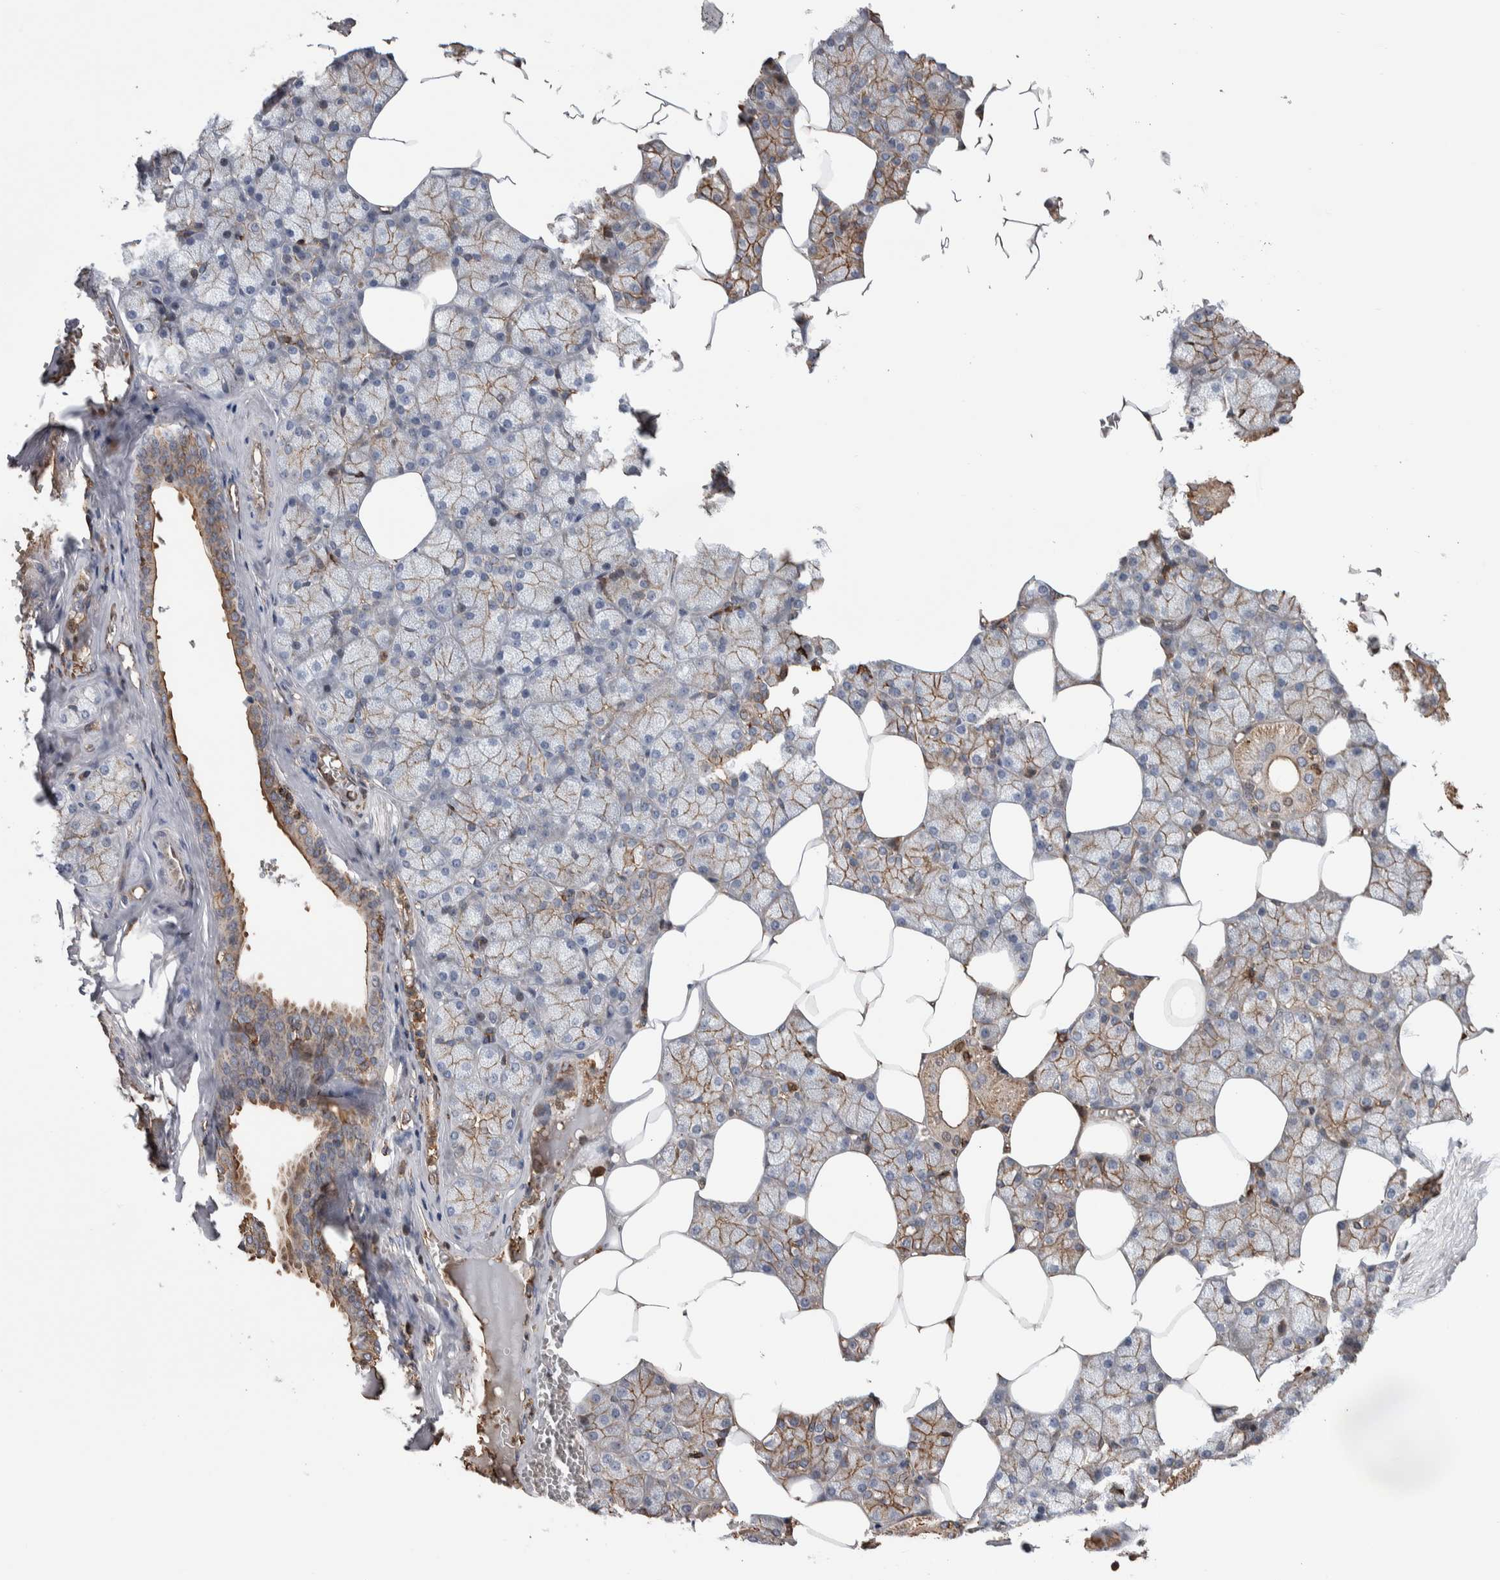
{"staining": {"intensity": "weak", "quantity": ">75%", "location": "cytoplasmic/membranous"}, "tissue": "salivary gland", "cell_type": "Glandular cells", "image_type": "normal", "snomed": [{"axis": "morphology", "description": "Normal tissue, NOS"}, {"axis": "topography", "description": "Salivary gland"}], "caption": "Weak cytoplasmic/membranous positivity is present in about >75% of glandular cells in normal salivary gland. The staining was performed using DAB (3,3'-diaminobenzidine) to visualize the protein expression in brown, while the nuclei were stained in blue with hematoxylin (Magnification: 20x).", "gene": "ENPP2", "patient": {"sex": "male", "age": 62}}